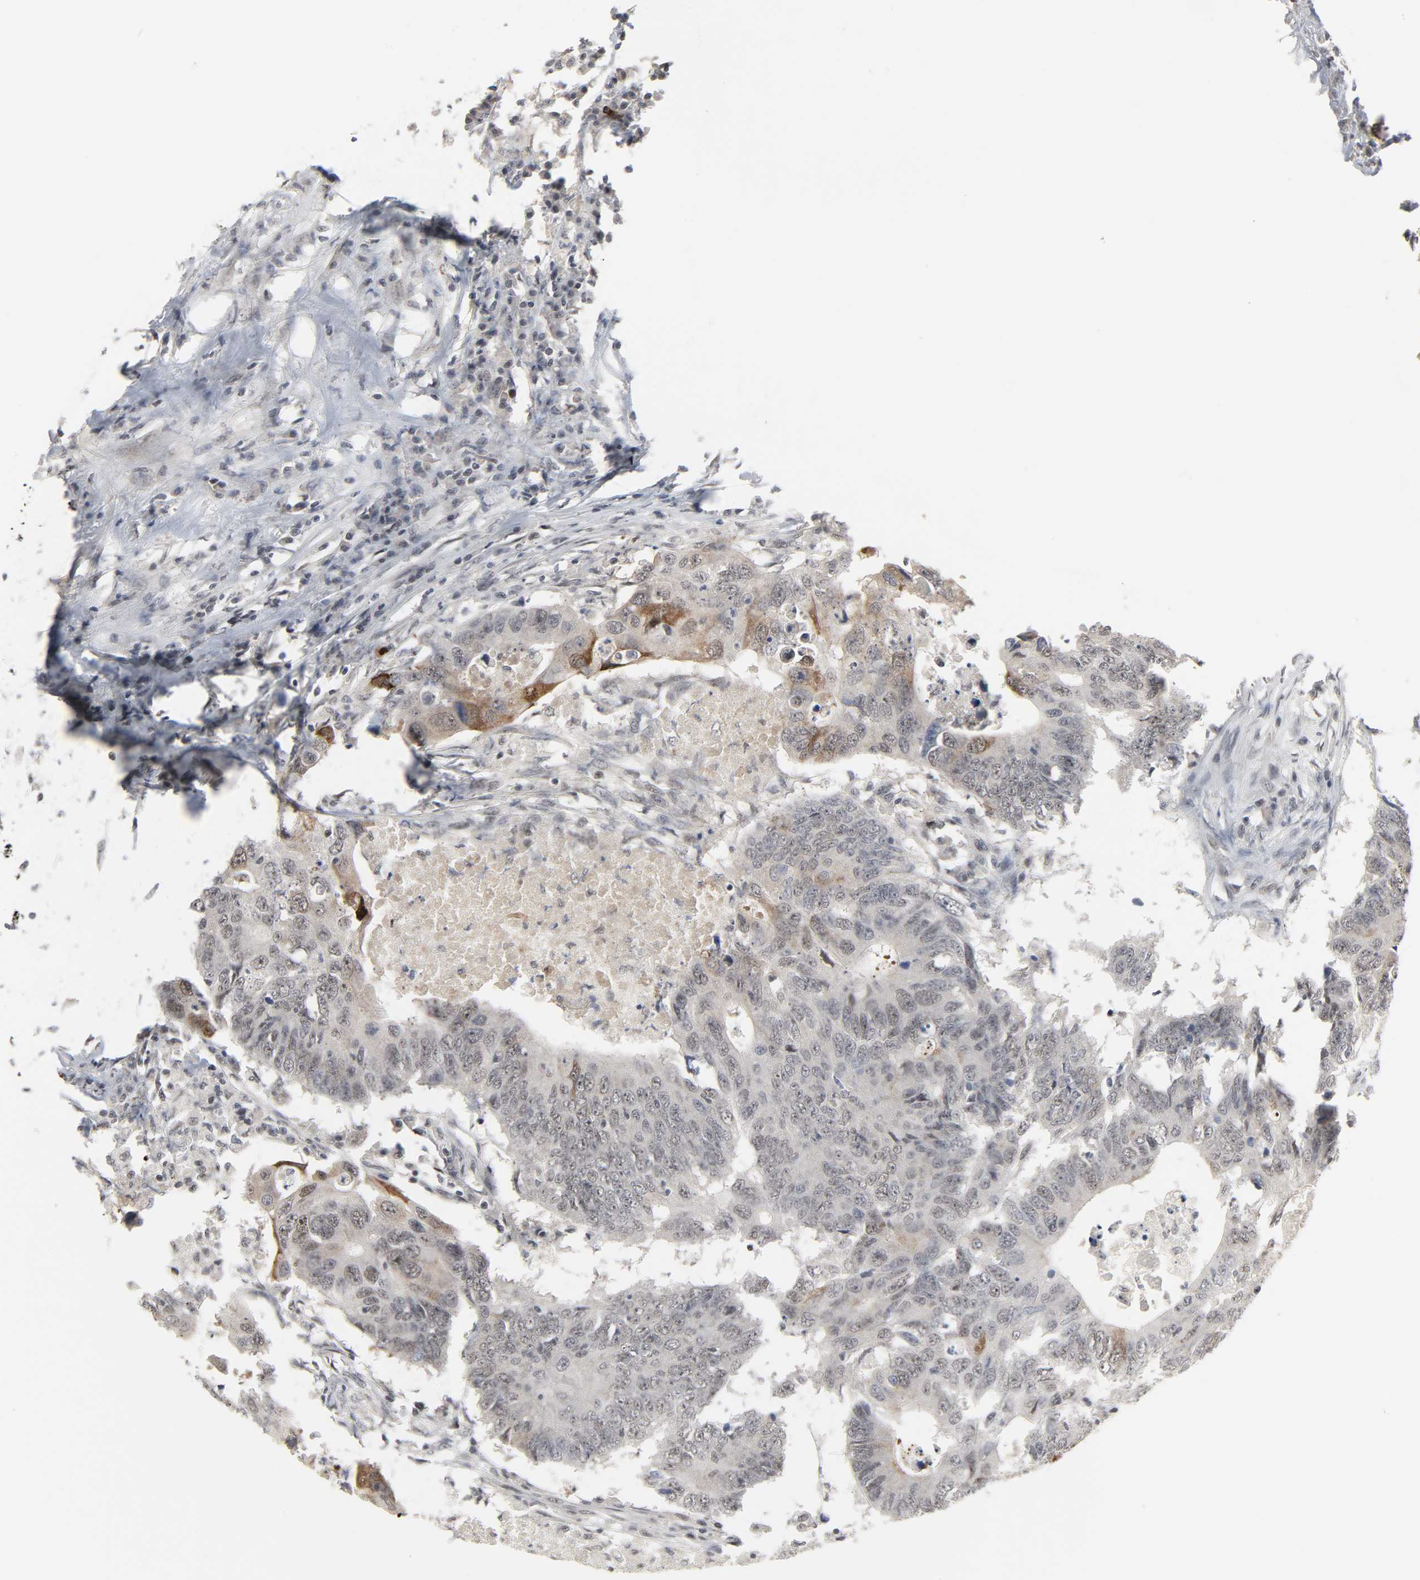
{"staining": {"intensity": "weak", "quantity": "<25%", "location": "cytoplasmic/membranous"}, "tissue": "colorectal cancer", "cell_type": "Tumor cells", "image_type": "cancer", "snomed": [{"axis": "morphology", "description": "Adenocarcinoma, NOS"}, {"axis": "topography", "description": "Colon"}], "caption": "Immunohistochemistry histopathology image of neoplastic tissue: colorectal adenocarcinoma stained with DAB (3,3'-diaminobenzidine) displays no significant protein expression in tumor cells.", "gene": "MUC1", "patient": {"sex": "male", "age": 71}}